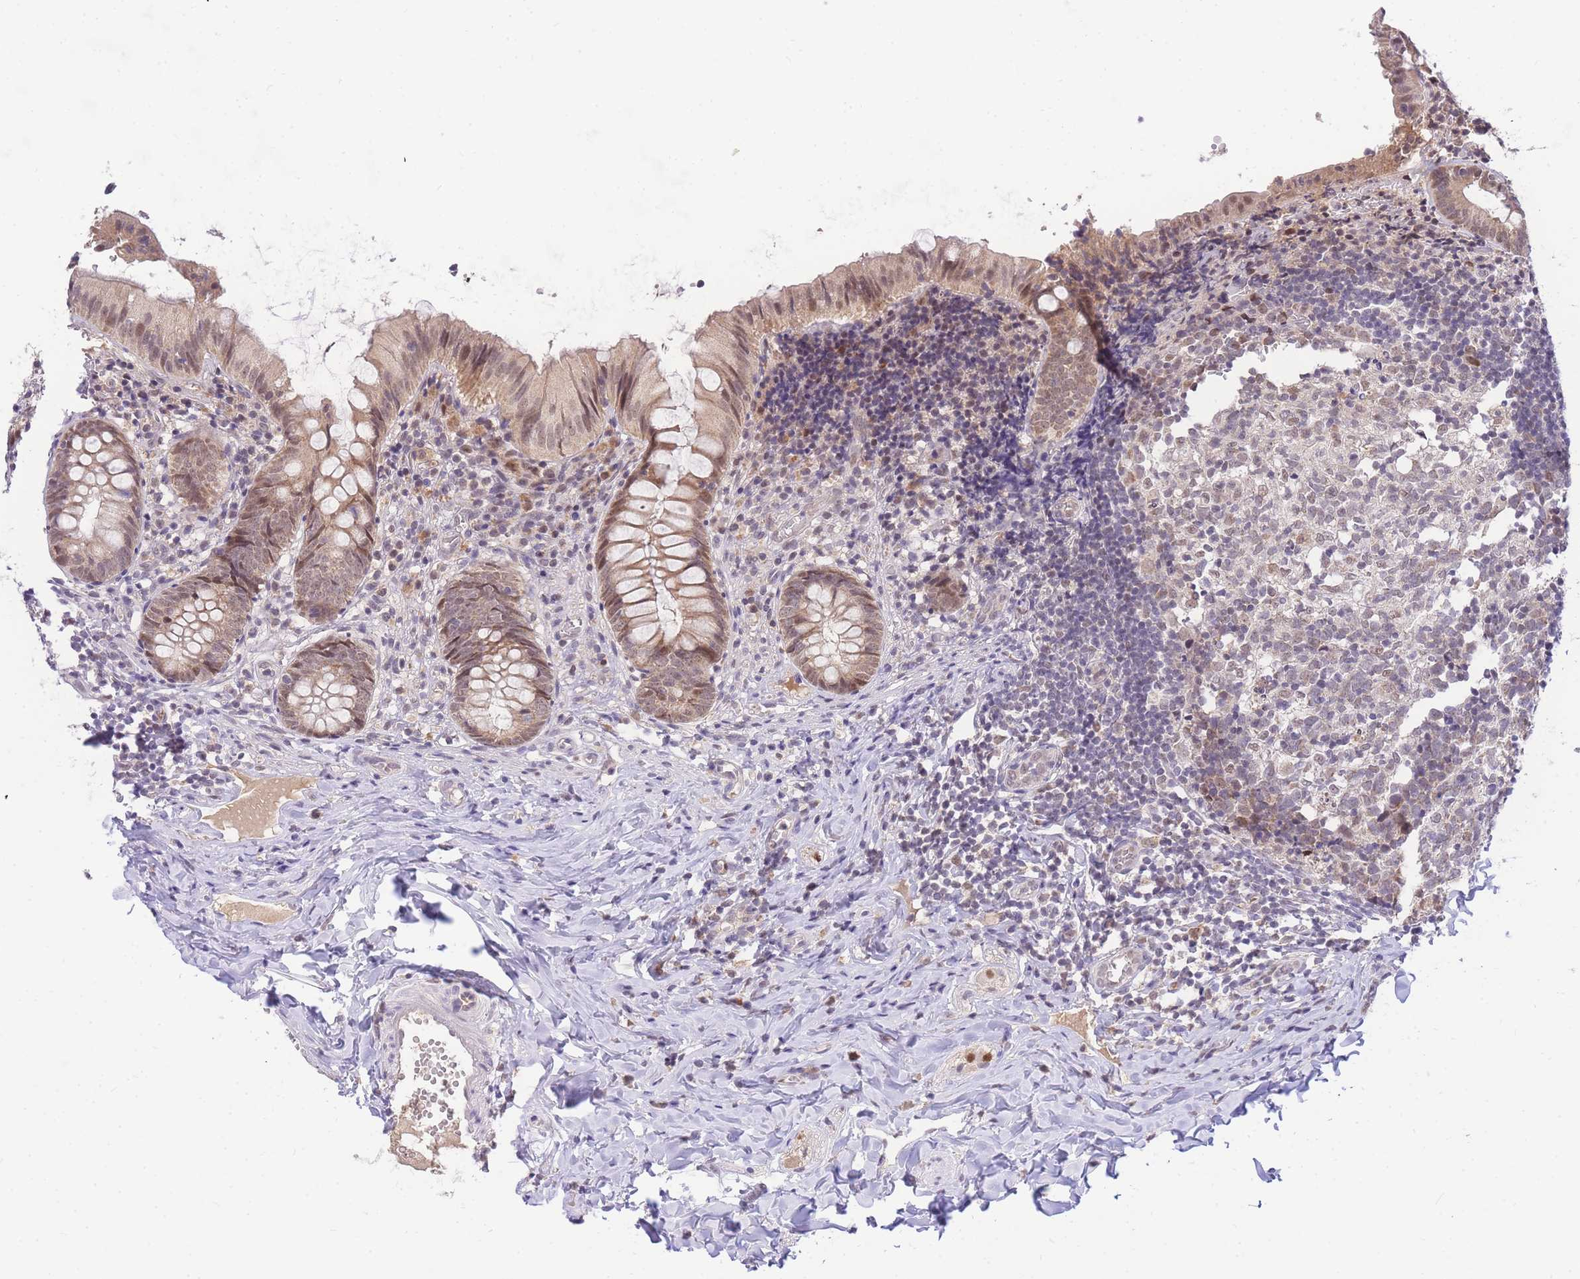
{"staining": {"intensity": "weak", "quantity": ">75%", "location": "cytoplasmic/membranous,nuclear"}, "tissue": "appendix", "cell_type": "Glandular cells", "image_type": "normal", "snomed": [{"axis": "morphology", "description": "Normal tissue, NOS"}, {"axis": "topography", "description": "Appendix"}], "caption": "Immunohistochemistry (IHC) (DAB) staining of unremarkable human appendix demonstrates weak cytoplasmic/membranous,nuclear protein positivity in about >75% of glandular cells. Using DAB (brown) and hematoxylin (blue) stains, captured at high magnification using brightfield microscopy.", "gene": "PUS10", "patient": {"sex": "male", "age": 8}}